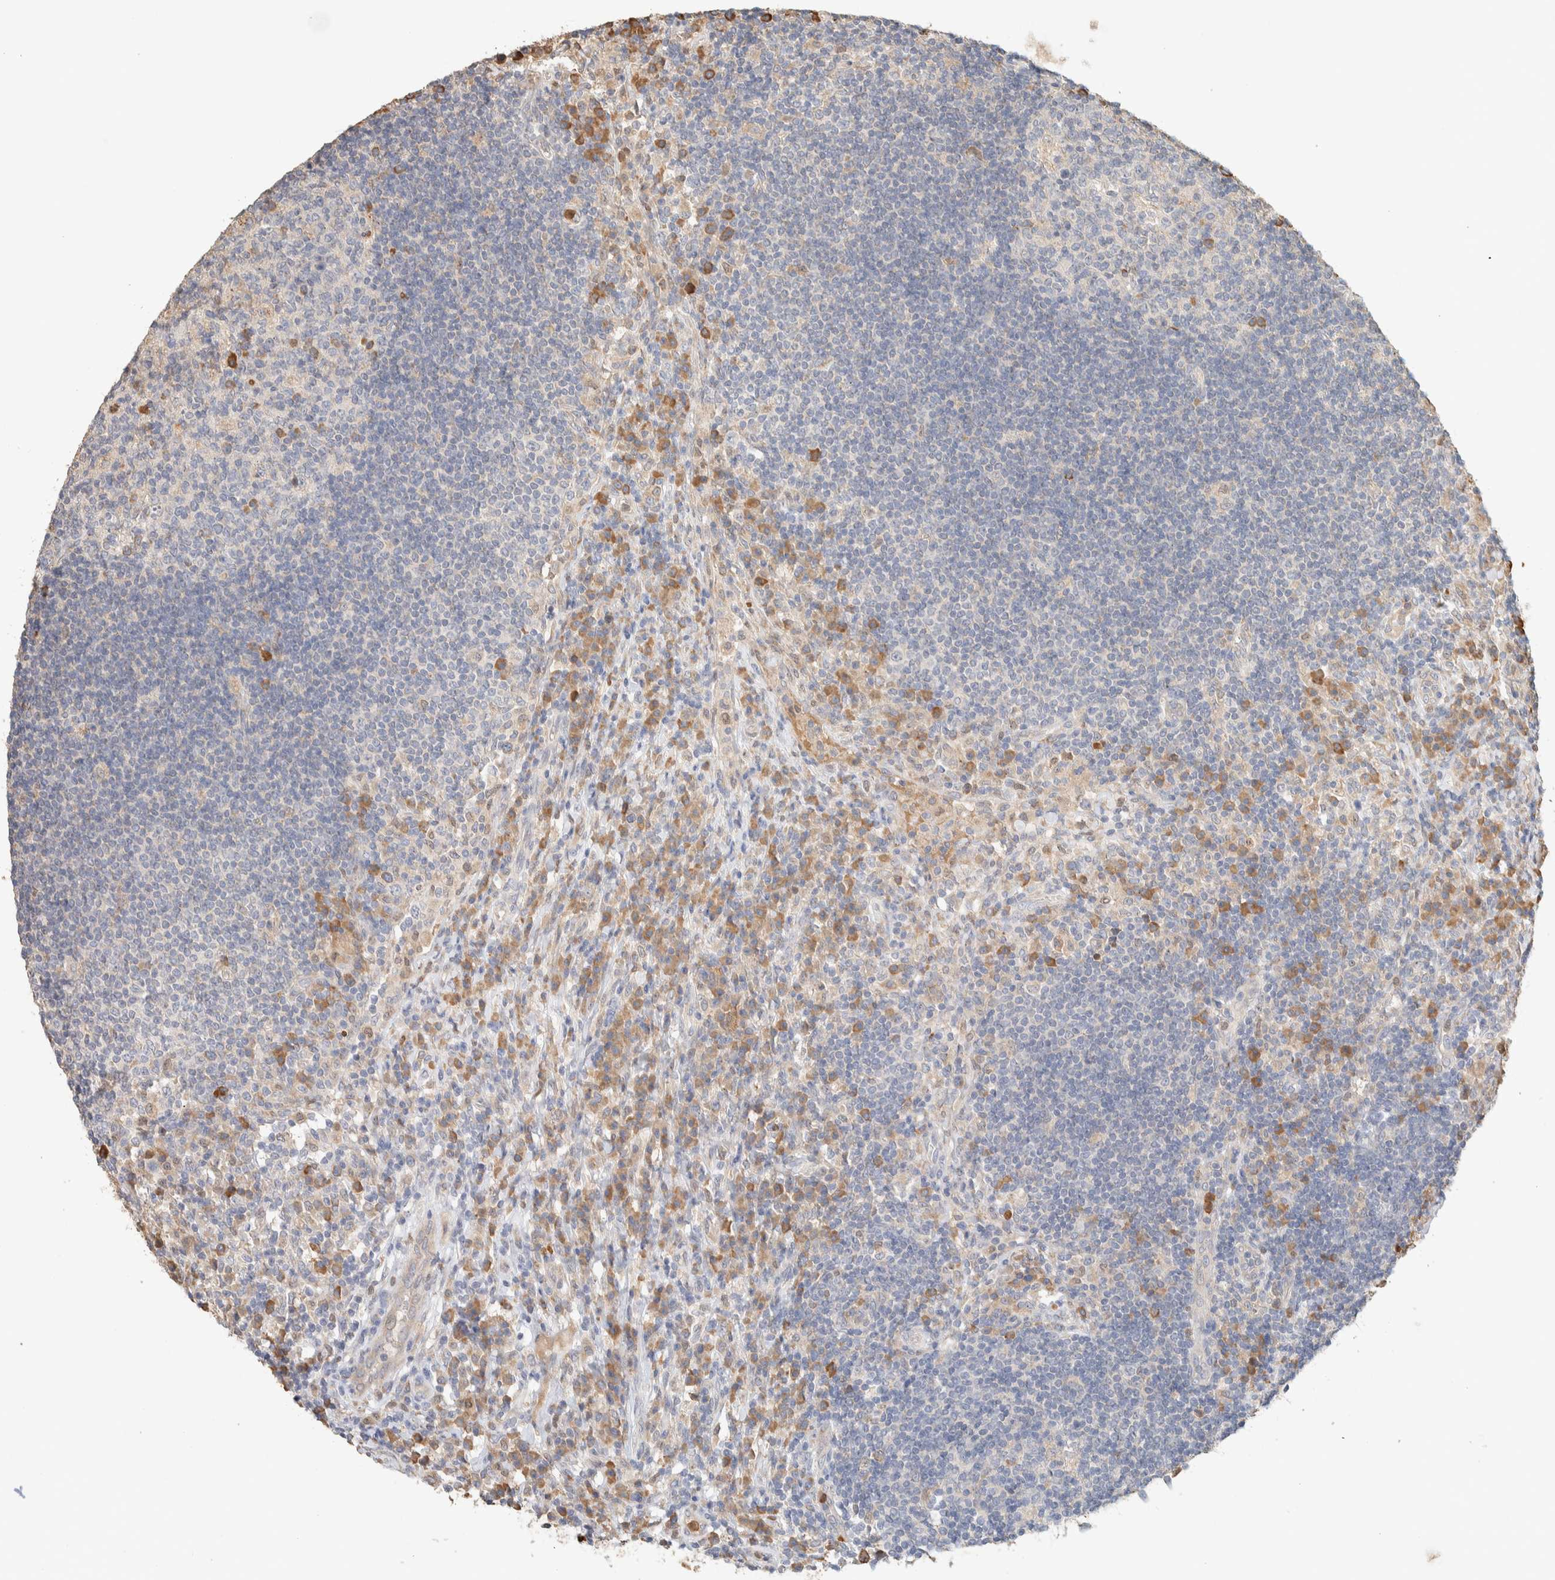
{"staining": {"intensity": "moderate", "quantity": "<25%", "location": "cytoplasmic/membranous"}, "tissue": "lymph node", "cell_type": "Germinal center cells", "image_type": "normal", "snomed": [{"axis": "morphology", "description": "Normal tissue, NOS"}, {"axis": "topography", "description": "Lymph node"}], "caption": "Lymph node stained with IHC shows moderate cytoplasmic/membranous staining in approximately <25% of germinal center cells.", "gene": "TTC3", "patient": {"sex": "female", "age": 53}}